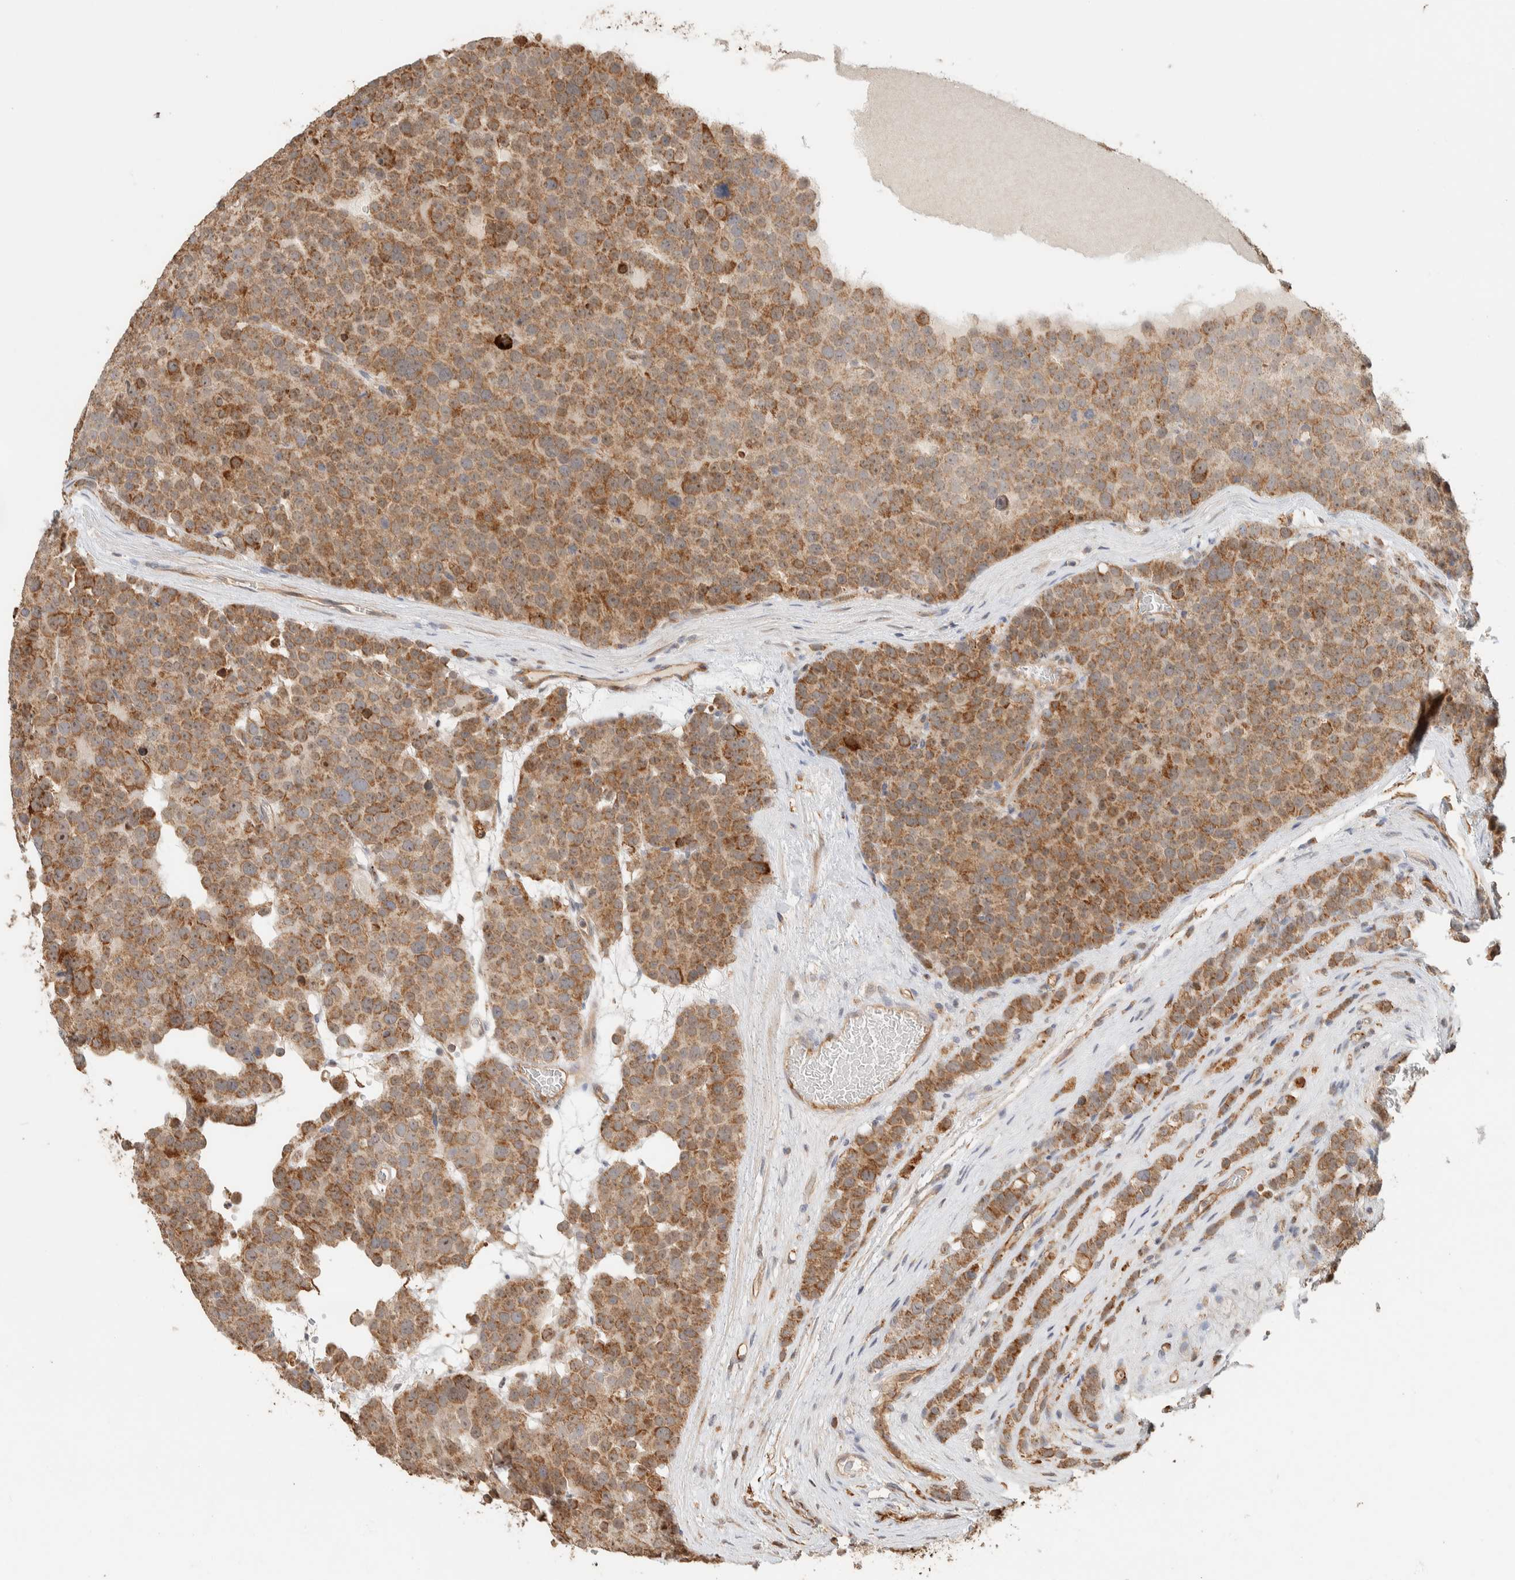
{"staining": {"intensity": "moderate", "quantity": ">75%", "location": "cytoplasmic/membranous"}, "tissue": "testis cancer", "cell_type": "Tumor cells", "image_type": "cancer", "snomed": [{"axis": "morphology", "description": "Seminoma, NOS"}, {"axis": "topography", "description": "Testis"}], "caption": "Human testis cancer stained for a protein (brown) shows moderate cytoplasmic/membranous positive positivity in about >75% of tumor cells.", "gene": "KIF9", "patient": {"sex": "male", "age": 71}}